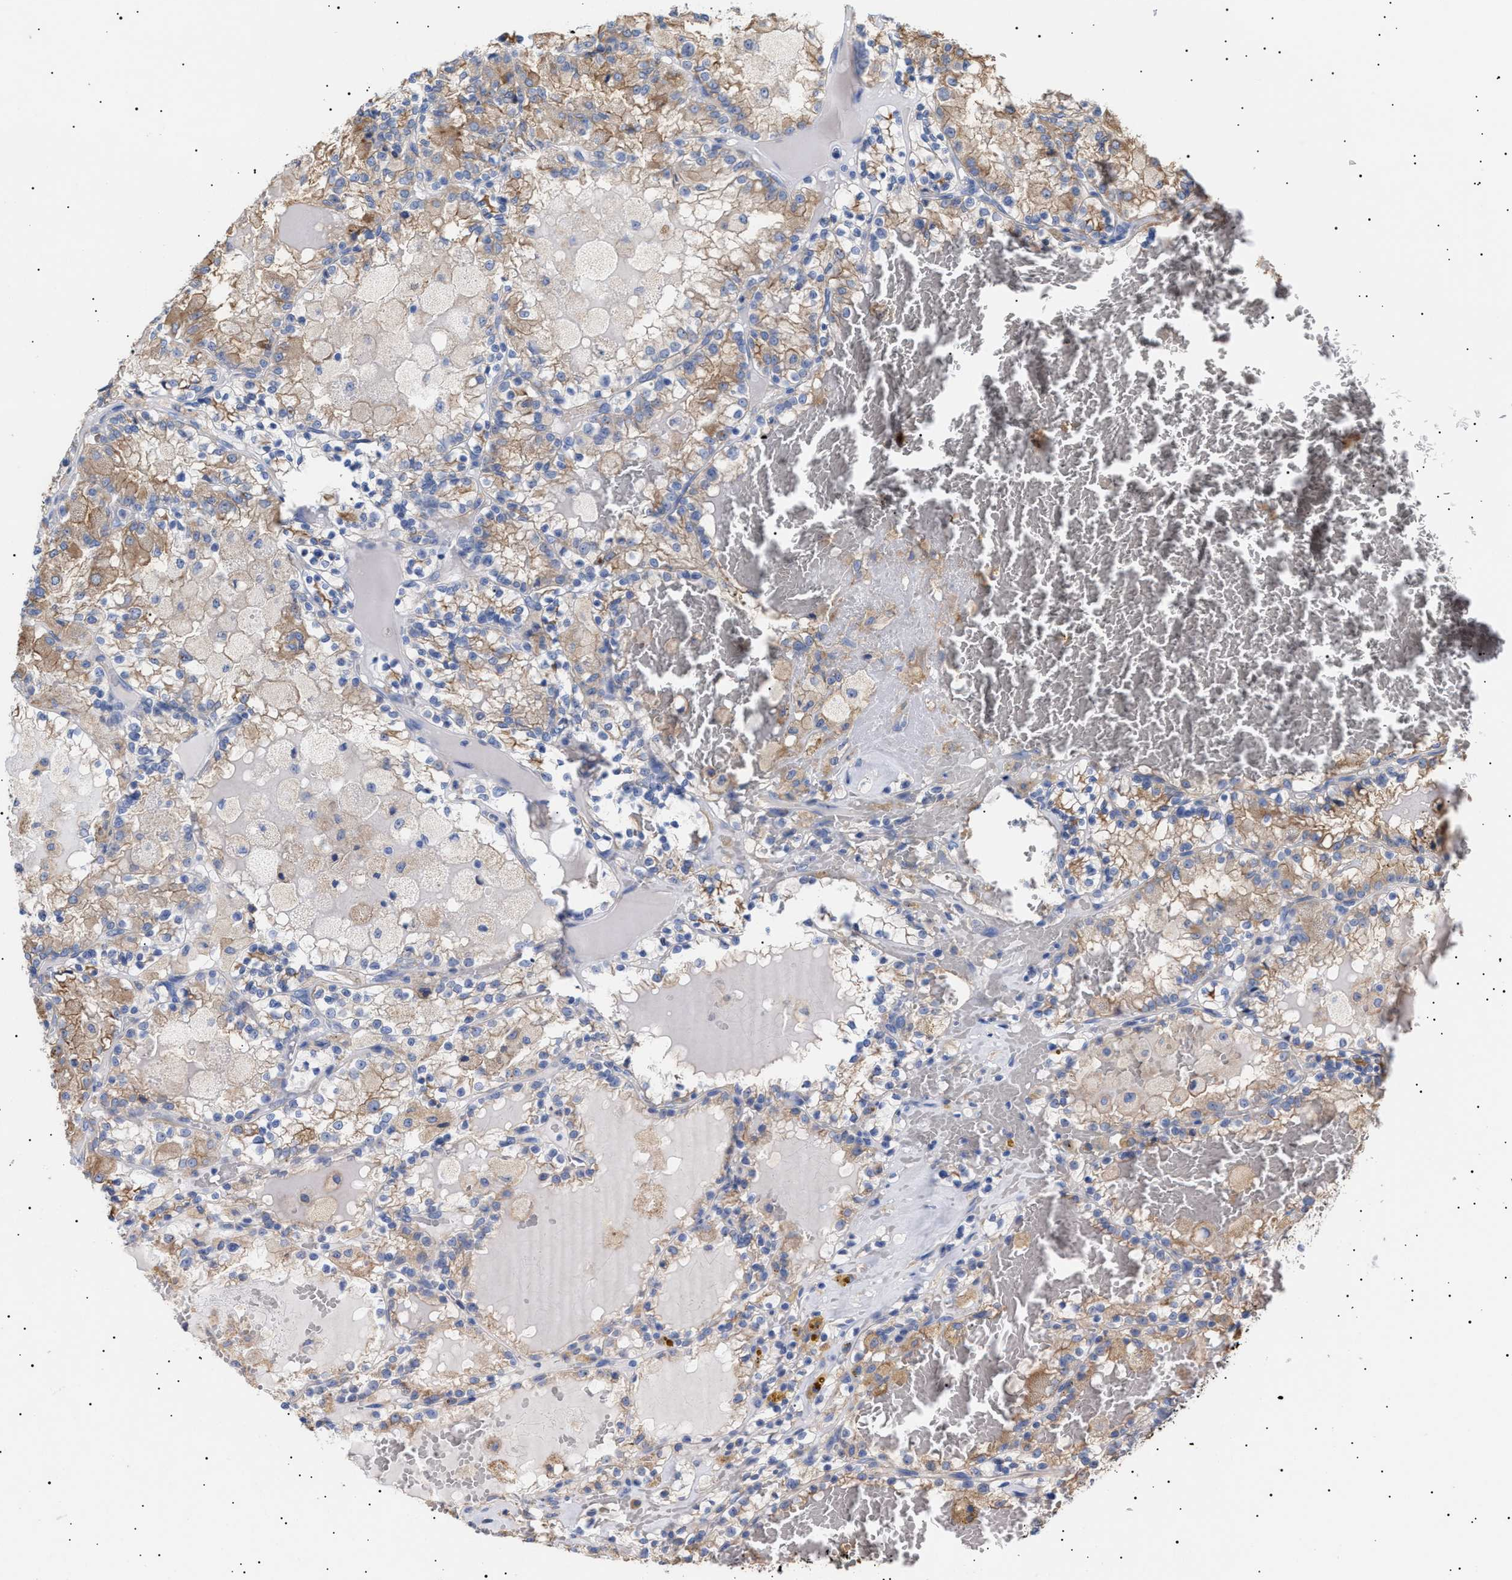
{"staining": {"intensity": "moderate", "quantity": ">75%", "location": "cytoplasmic/membranous"}, "tissue": "renal cancer", "cell_type": "Tumor cells", "image_type": "cancer", "snomed": [{"axis": "morphology", "description": "Adenocarcinoma, NOS"}, {"axis": "topography", "description": "Kidney"}], "caption": "IHC of human renal cancer reveals medium levels of moderate cytoplasmic/membranous staining in about >75% of tumor cells. (Brightfield microscopy of DAB IHC at high magnification).", "gene": "ERCC6L2", "patient": {"sex": "female", "age": 56}}